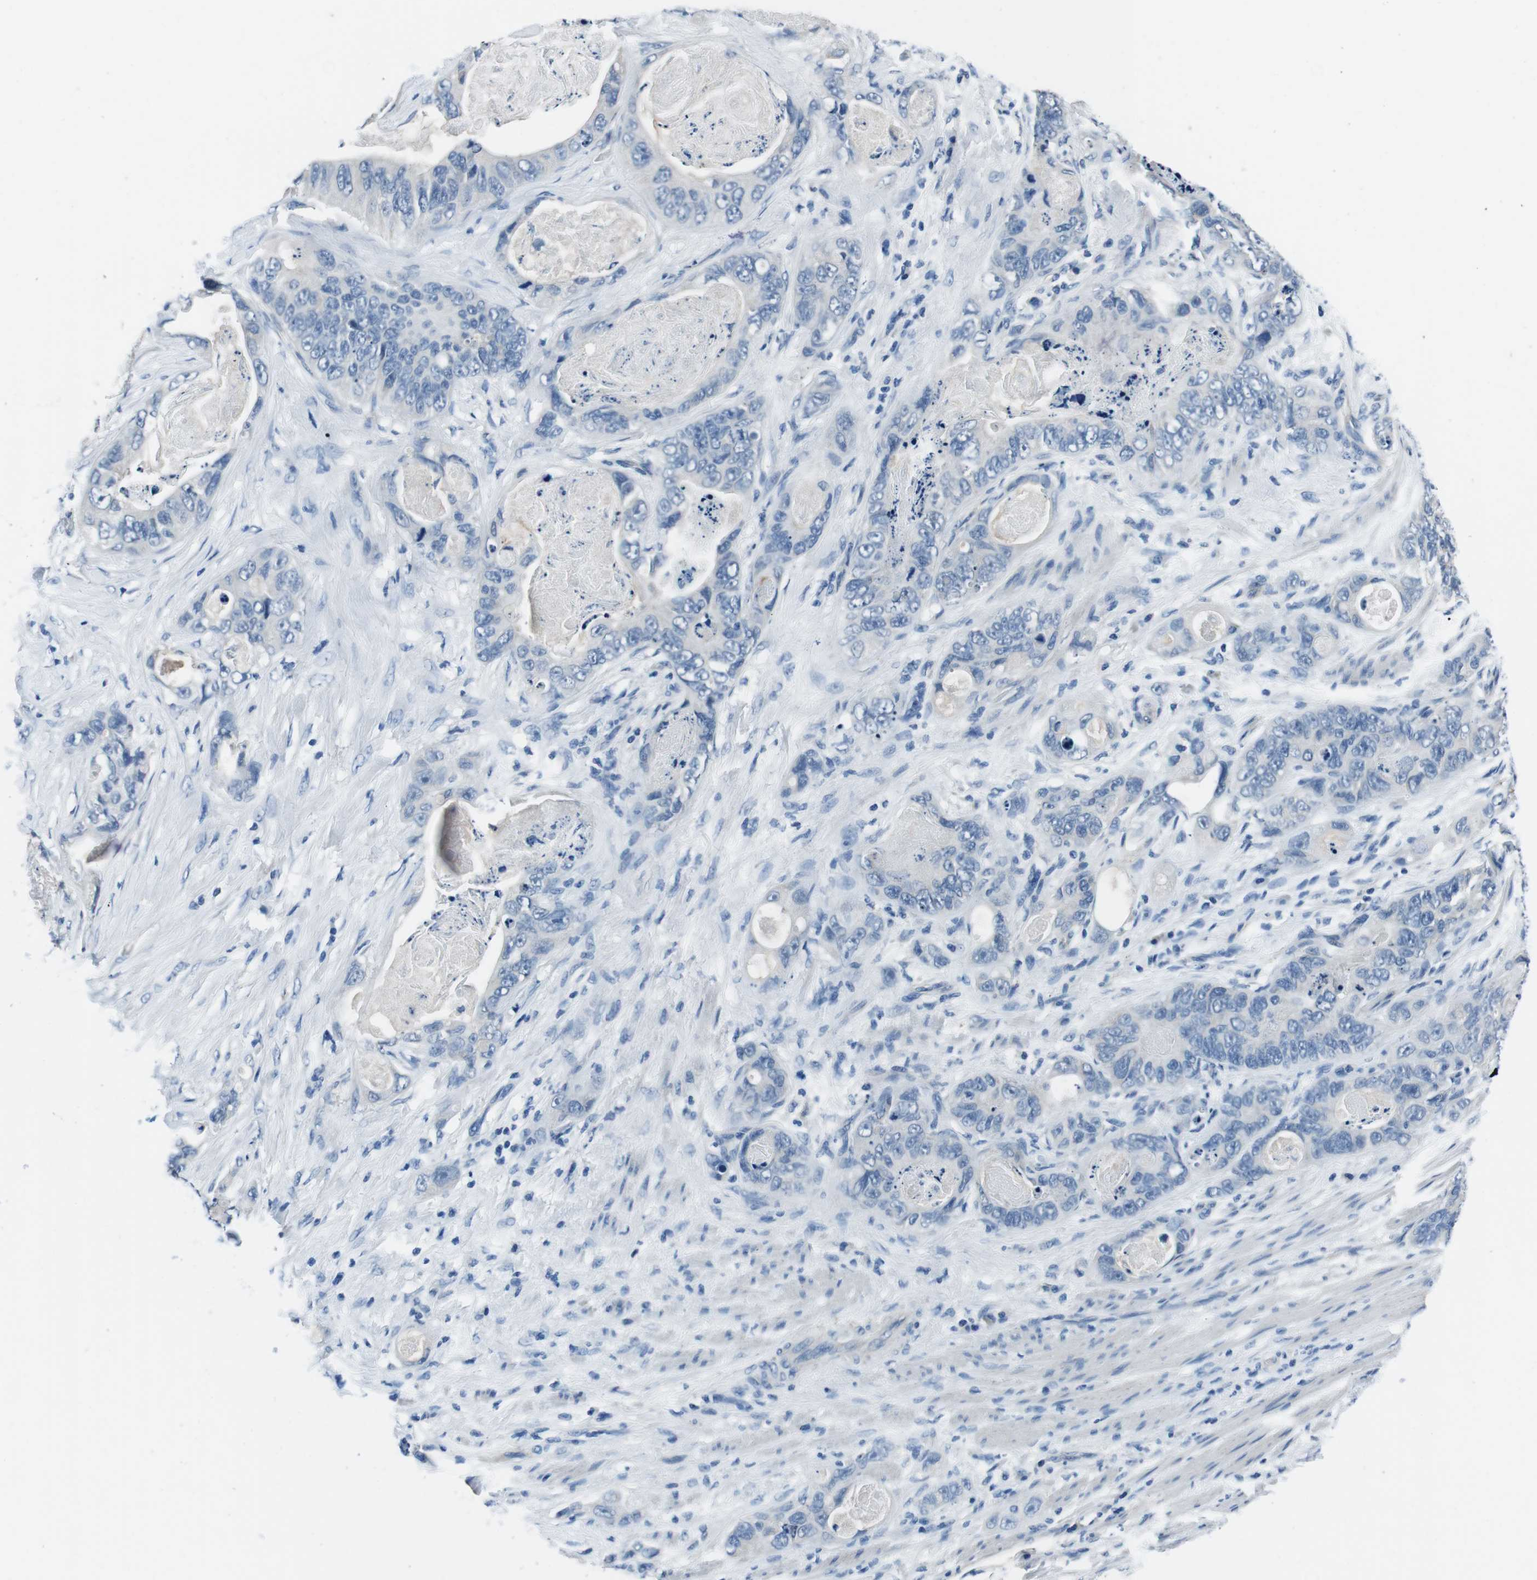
{"staining": {"intensity": "negative", "quantity": "none", "location": "none"}, "tissue": "stomach cancer", "cell_type": "Tumor cells", "image_type": "cancer", "snomed": [{"axis": "morphology", "description": "Adenocarcinoma, NOS"}, {"axis": "topography", "description": "Stomach"}], "caption": "Immunohistochemistry (IHC) image of neoplastic tissue: stomach cancer (adenocarcinoma) stained with DAB demonstrates no significant protein positivity in tumor cells. (IHC, brightfield microscopy, high magnification).", "gene": "CASQ1", "patient": {"sex": "female", "age": 89}}